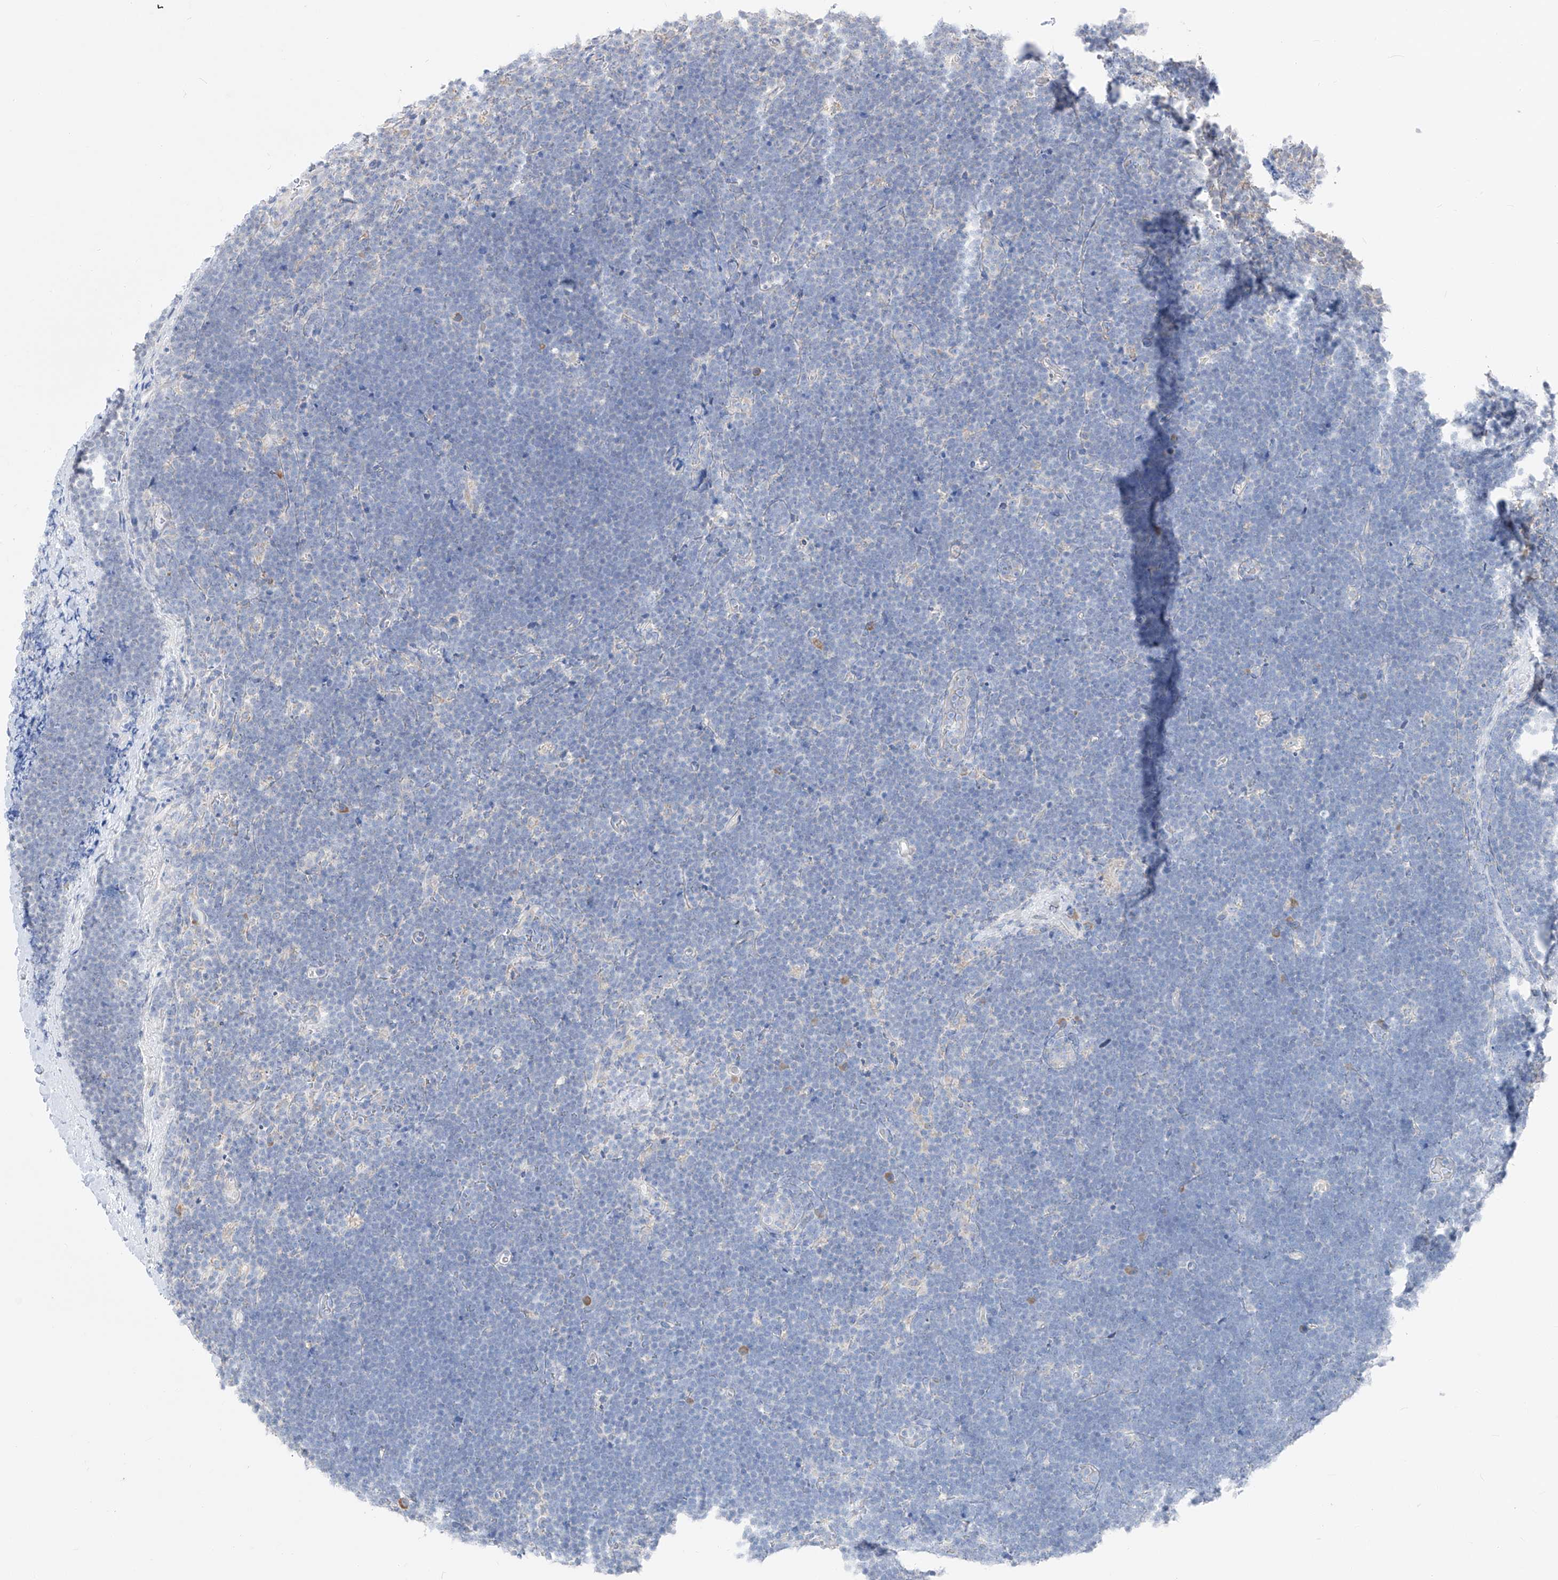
{"staining": {"intensity": "negative", "quantity": "none", "location": "none"}, "tissue": "lymphoma", "cell_type": "Tumor cells", "image_type": "cancer", "snomed": [{"axis": "morphology", "description": "Malignant lymphoma, non-Hodgkin's type, High grade"}, {"axis": "topography", "description": "Lymph node"}], "caption": "Lymphoma was stained to show a protein in brown. There is no significant staining in tumor cells.", "gene": "UFL1", "patient": {"sex": "male", "age": 13}}